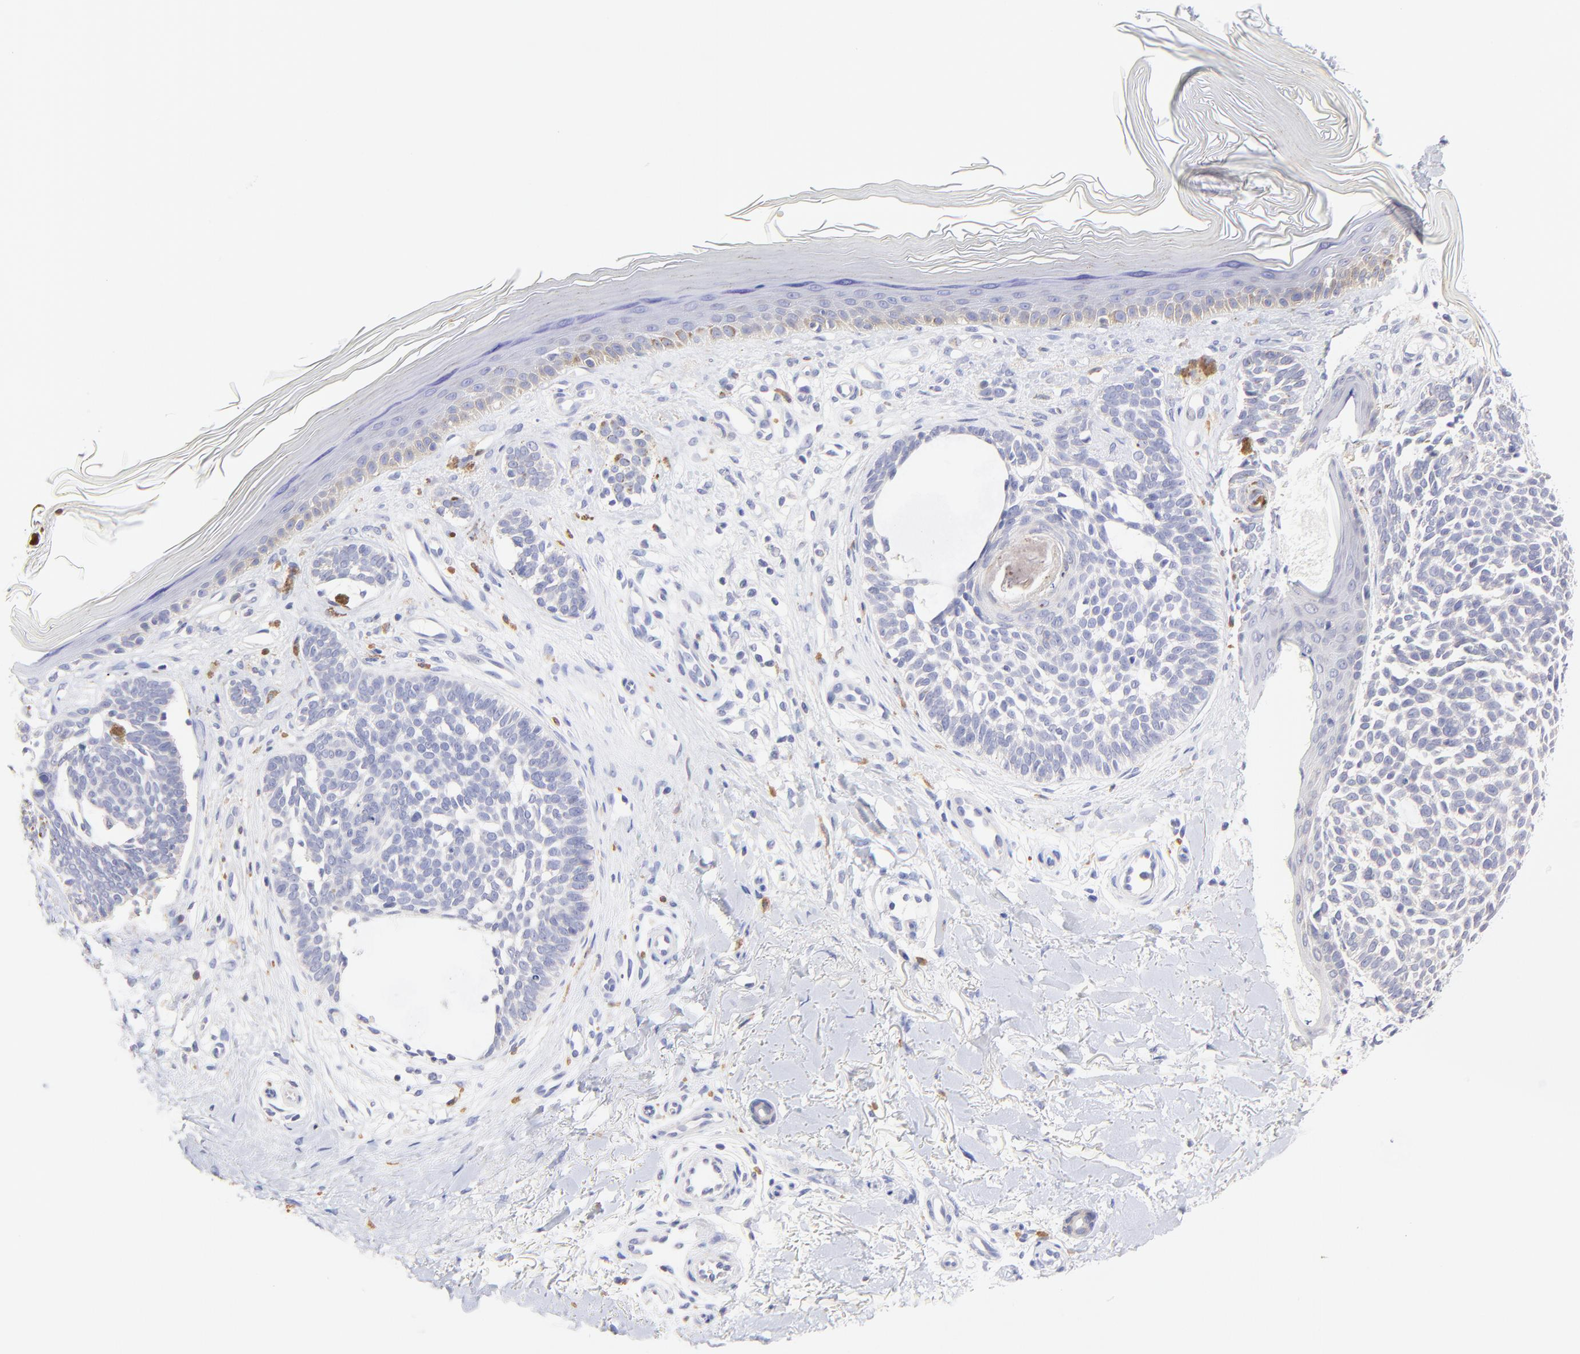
{"staining": {"intensity": "negative", "quantity": "none", "location": "none"}, "tissue": "skin cancer", "cell_type": "Tumor cells", "image_type": "cancer", "snomed": [{"axis": "morphology", "description": "Normal tissue, NOS"}, {"axis": "morphology", "description": "Basal cell carcinoma"}, {"axis": "topography", "description": "Skin"}], "caption": "The image shows no staining of tumor cells in skin cancer. Brightfield microscopy of immunohistochemistry (IHC) stained with DAB (brown) and hematoxylin (blue), captured at high magnification.", "gene": "EBP", "patient": {"sex": "female", "age": 58}}